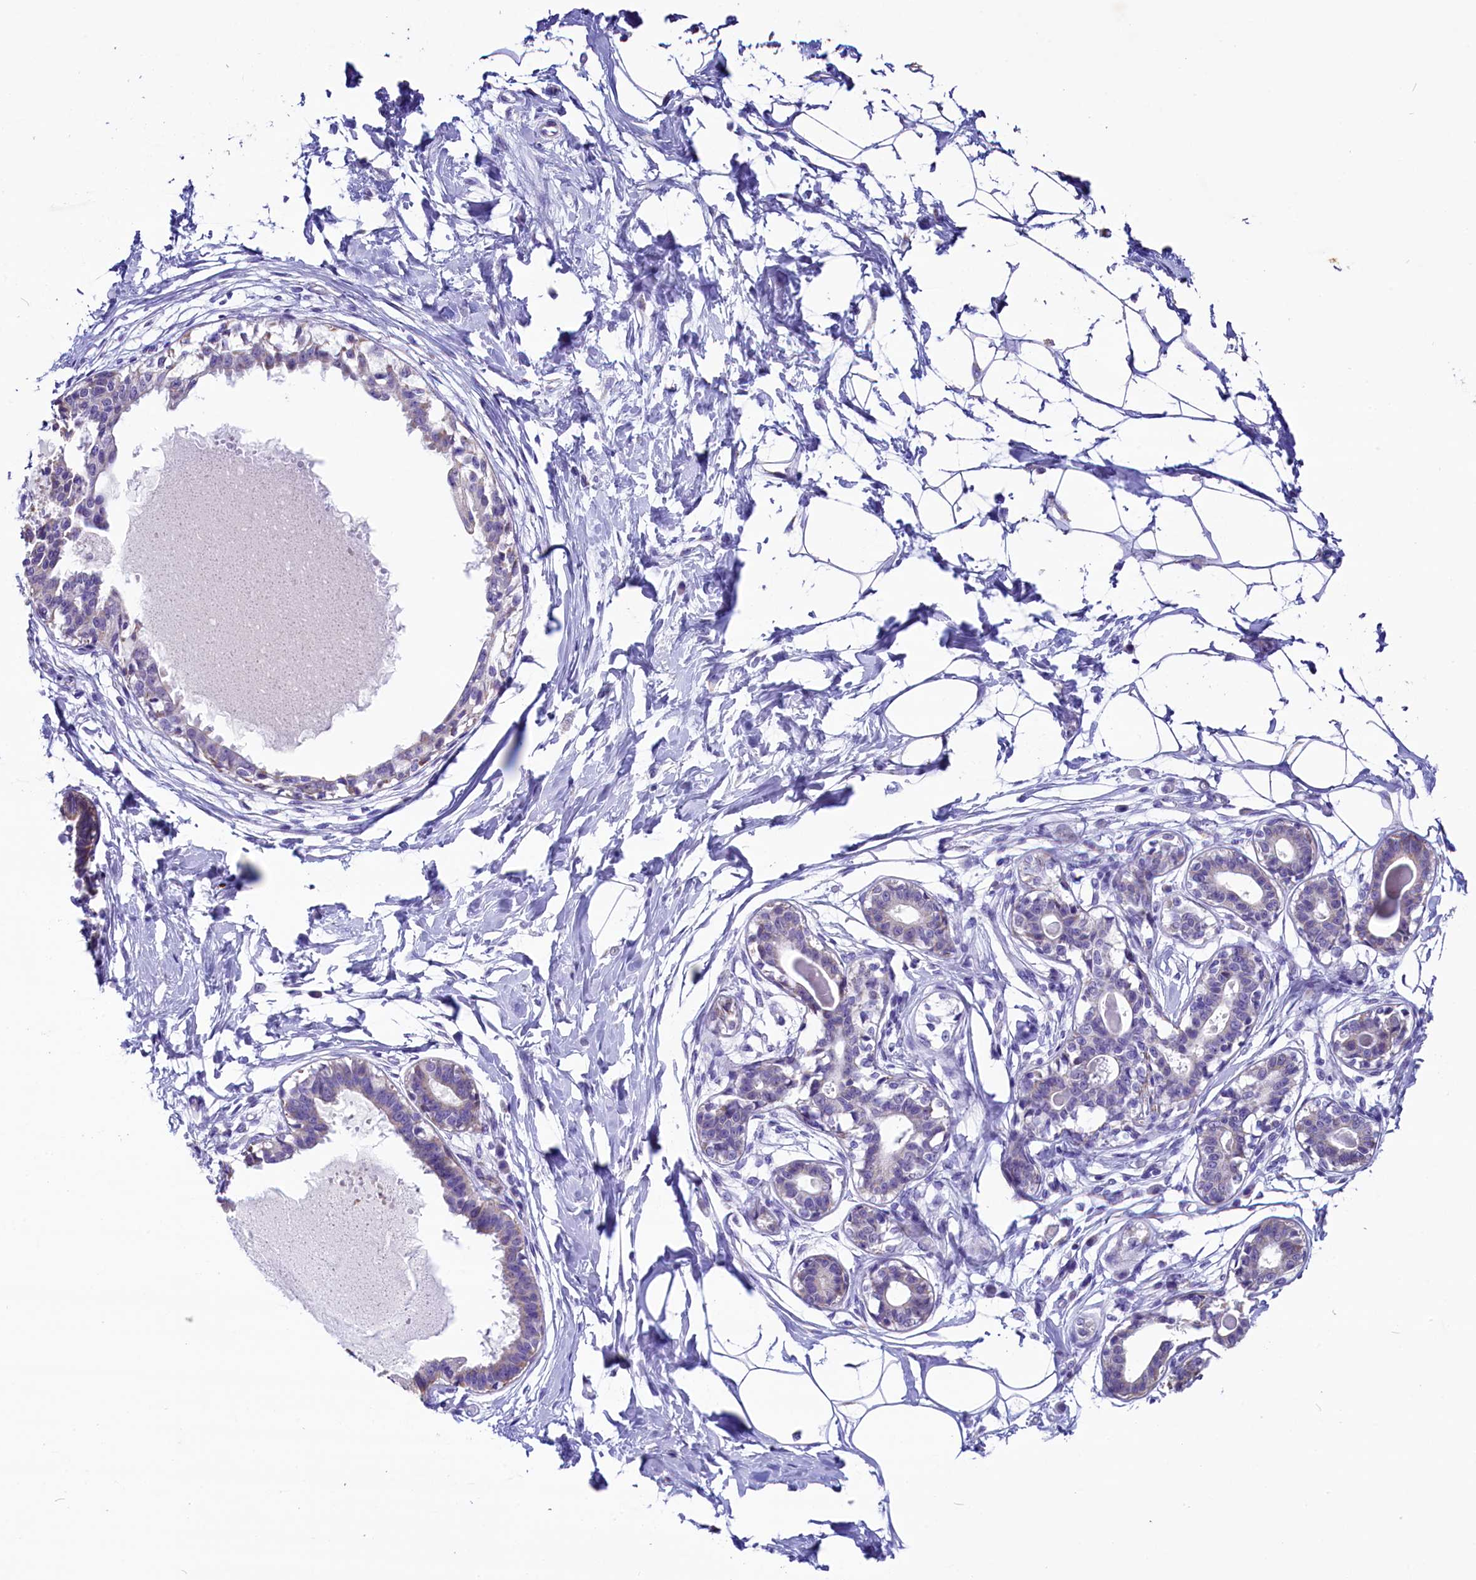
{"staining": {"intensity": "negative", "quantity": "none", "location": "none"}, "tissue": "breast", "cell_type": "Adipocytes", "image_type": "normal", "snomed": [{"axis": "morphology", "description": "Normal tissue, NOS"}, {"axis": "topography", "description": "Breast"}], "caption": "The micrograph demonstrates no significant staining in adipocytes of breast.", "gene": "SCD5", "patient": {"sex": "female", "age": 45}}